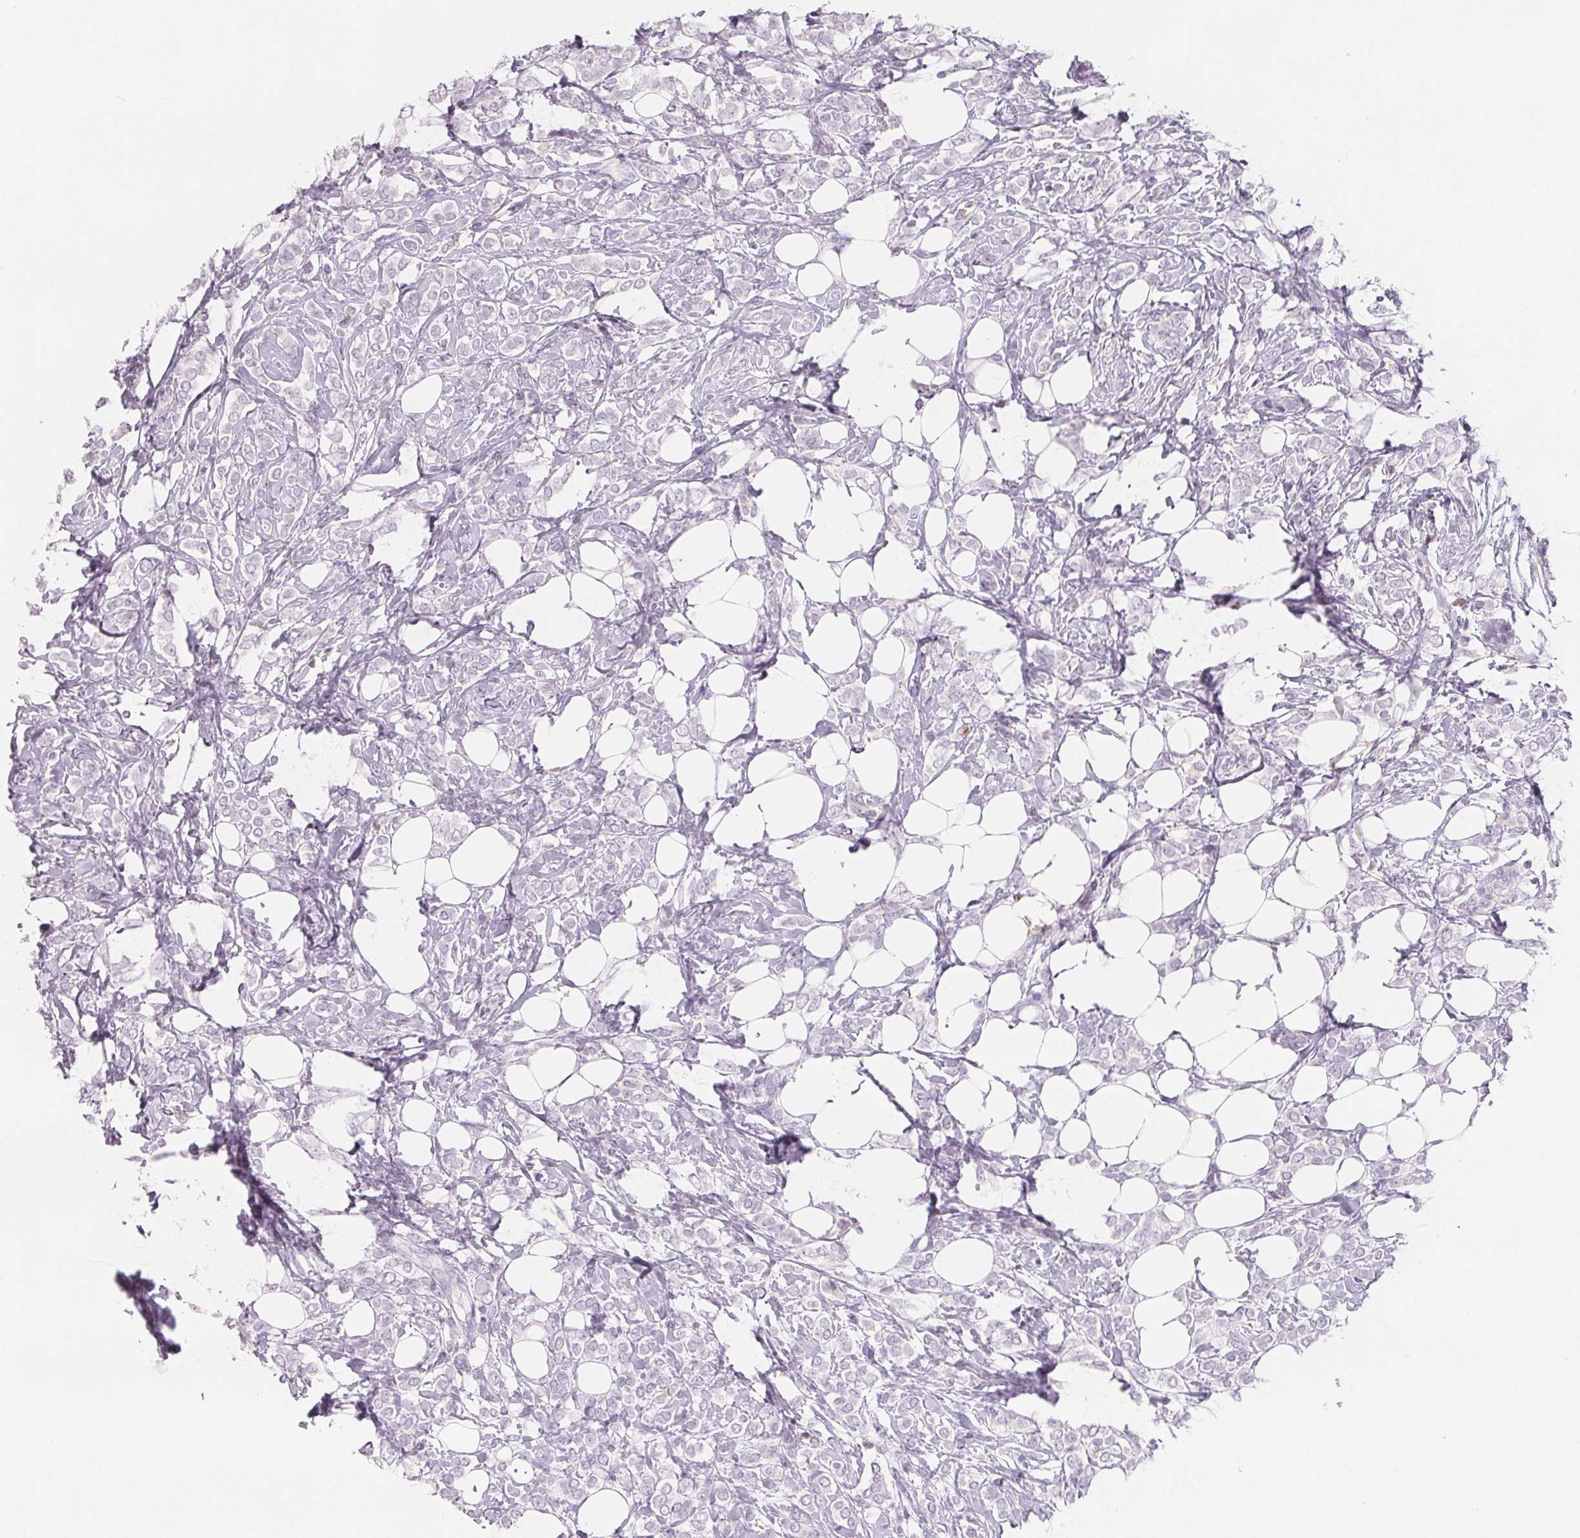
{"staining": {"intensity": "negative", "quantity": "none", "location": "none"}, "tissue": "breast cancer", "cell_type": "Tumor cells", "image_type": "cancer", "snomed": [{"axis": "morphology", "description": "Lobular carcinoma"}, {"axis": "topography", "description": "Breast"}], "caption": "Immunohistochemistry (IHC) micrograph of human breast lobular carcinoma stained for a protein (brown), which demonstrates no positivity in tumor cells.", "gene": "CD69", "patient": {"sex": "female", "age": 49}}